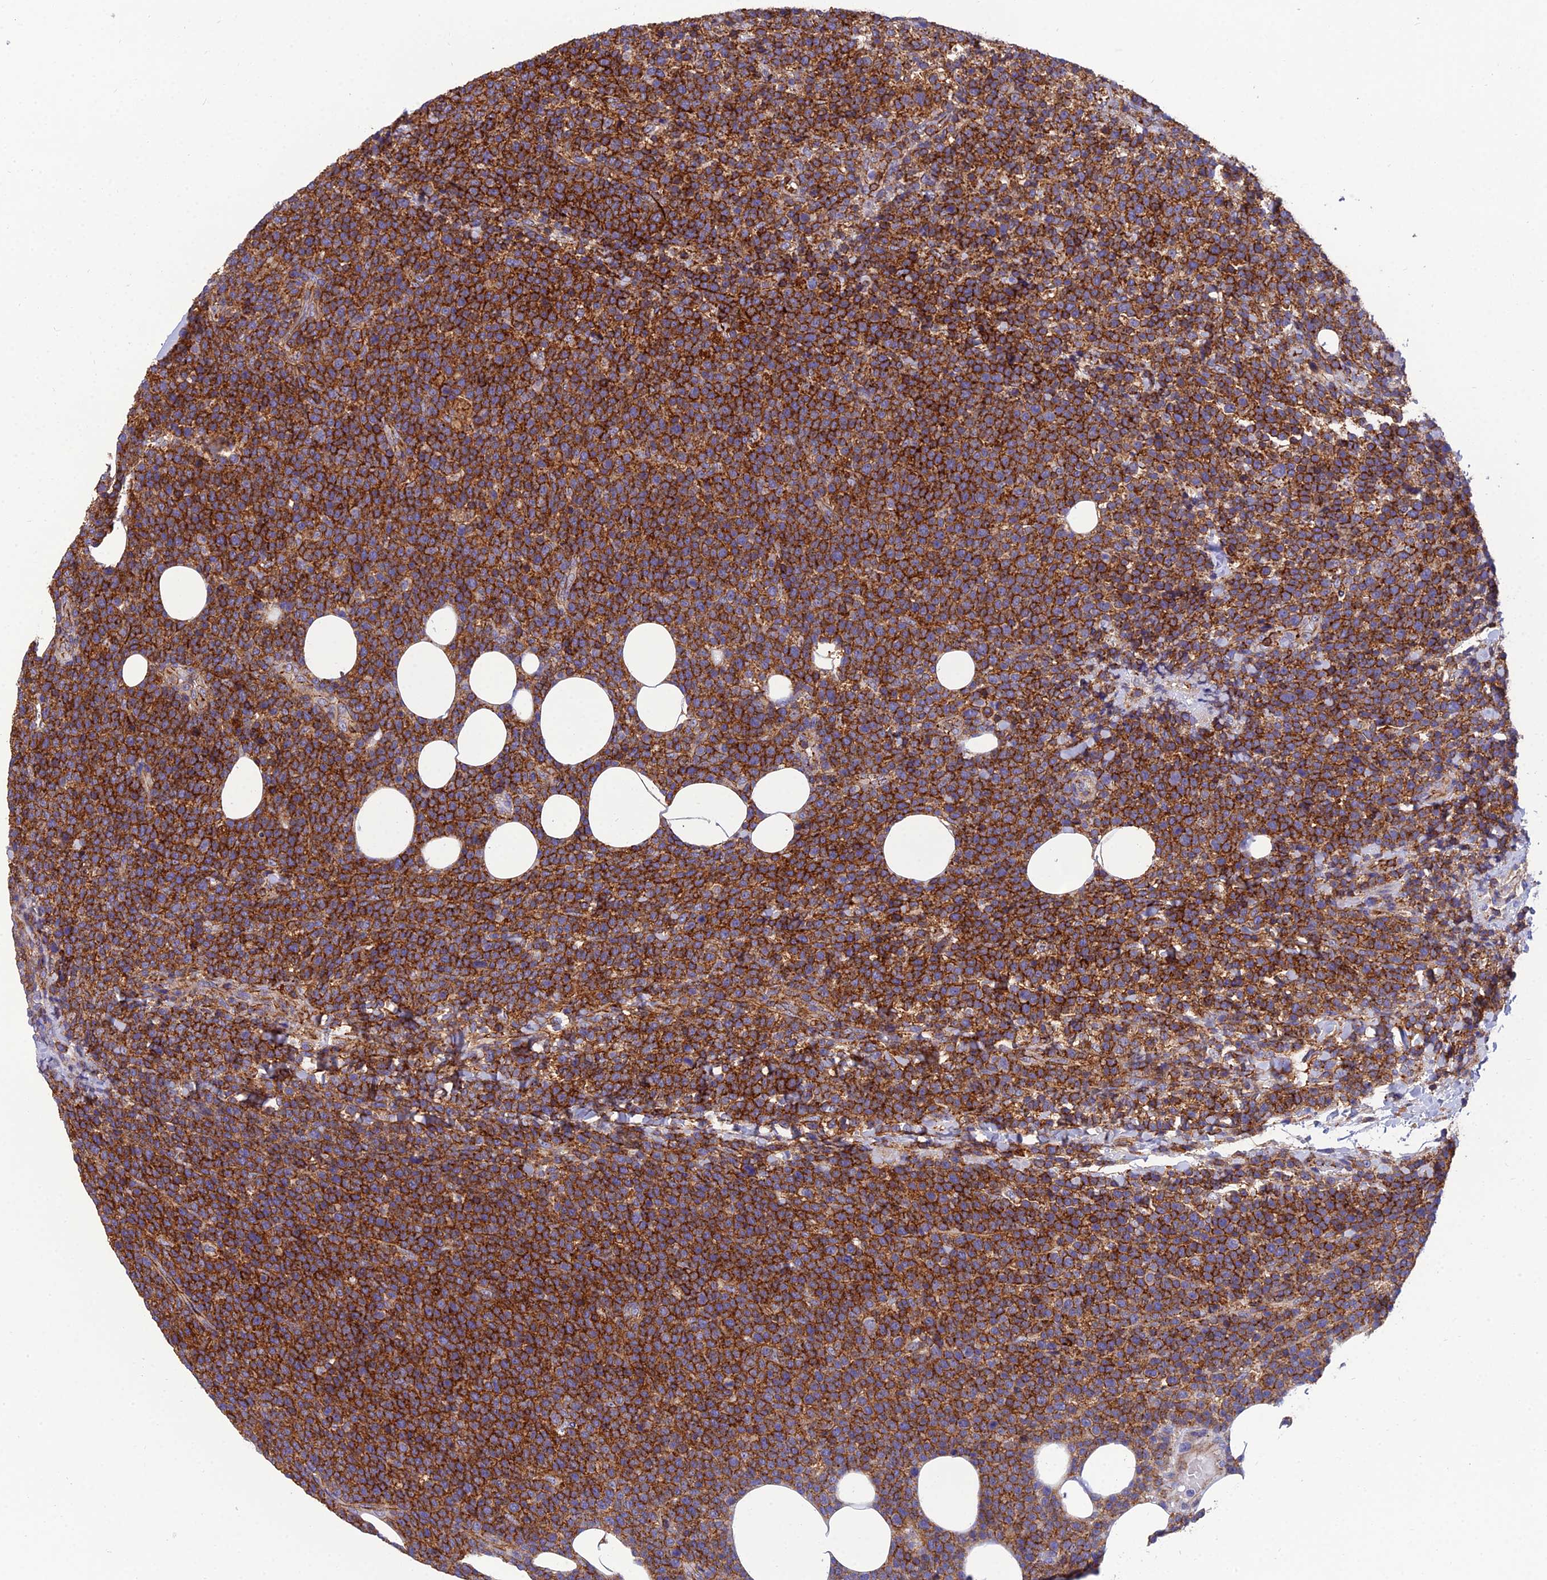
{"staining": {"intensity": "strong", "quantity": ">75%", "location": "cytoplasmic/membranous"}, "tissue": "lymphoma", "cell_type": "Tumor cells", "image_type": "cancer", "snomed": [{"axis": "morphology", "description": "Malignant lymphoma, non-Hodgkin's type, High grade"}, {"axis": "topography", "description": "Lymph node"}], "caption": "Protein staining shows strong cytoplasmic/membranous expression in approximately >75% of tumor cells in lymphoma.", "gene": "PPP1R18", "patient": {"sex": "male", "age": 61}}